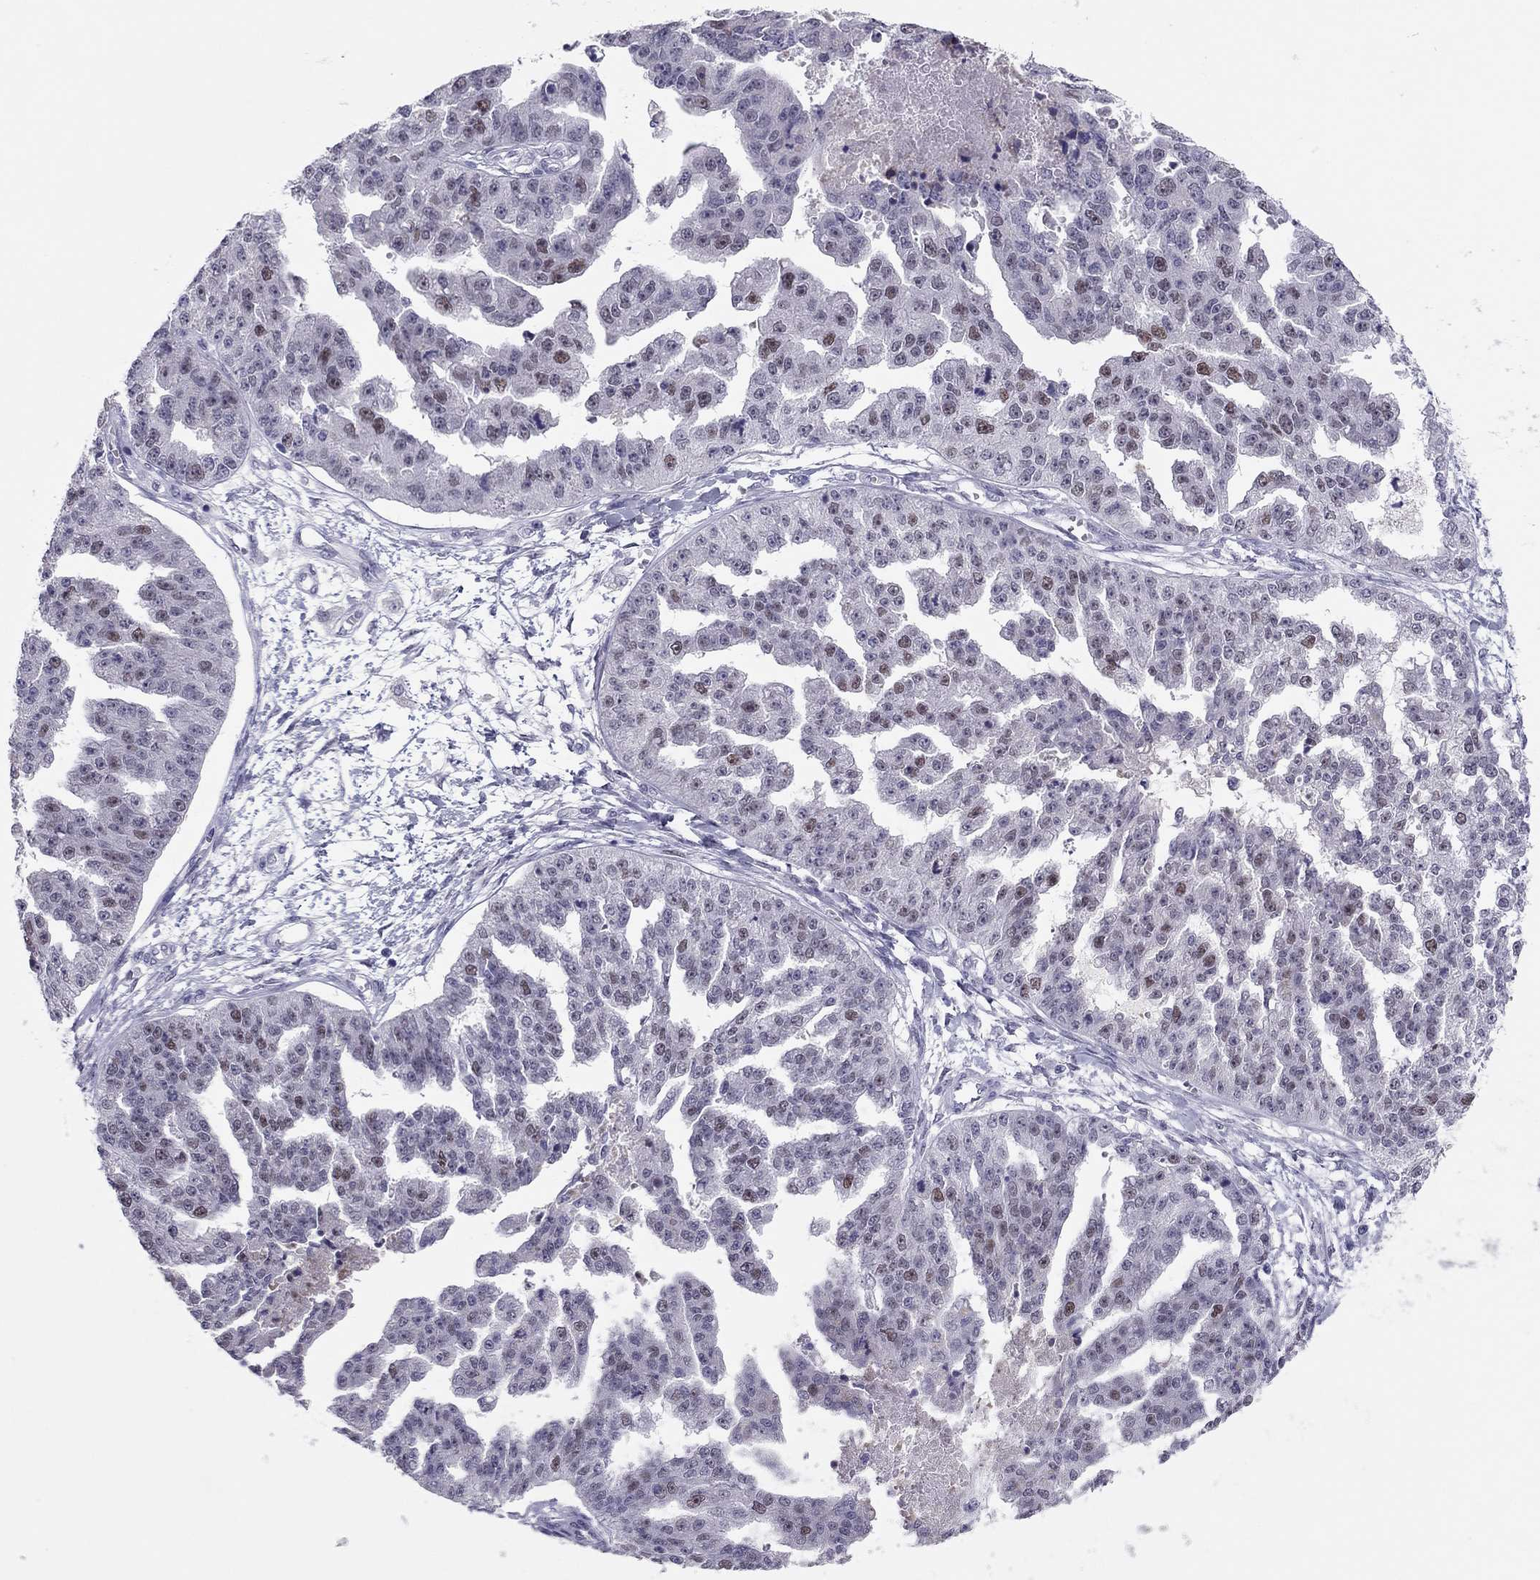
{"staining": {"intensity": "moderate", "quantity": "<25%", "location": "nuclear"}, "tissue": "ovarian cancer", "cell_type": "Tumor cells", "image_type": "cancer", "snomed": [{"axis": "morphology", "description": "Cystadenocarcinoma, serous, NOS"}, {"axis": "topography", "description": "Ovary"}], "caption": "Ovarian cancer (serous cystadenocarcinoma) stained with DAB (3,3'-diaminobenzidine) IHC shows low levels of moderate nuclear positivity in about <25% of tumor cells.", "gene": "PHOX2A", "patient": {"sex": "female", "age": 58}}